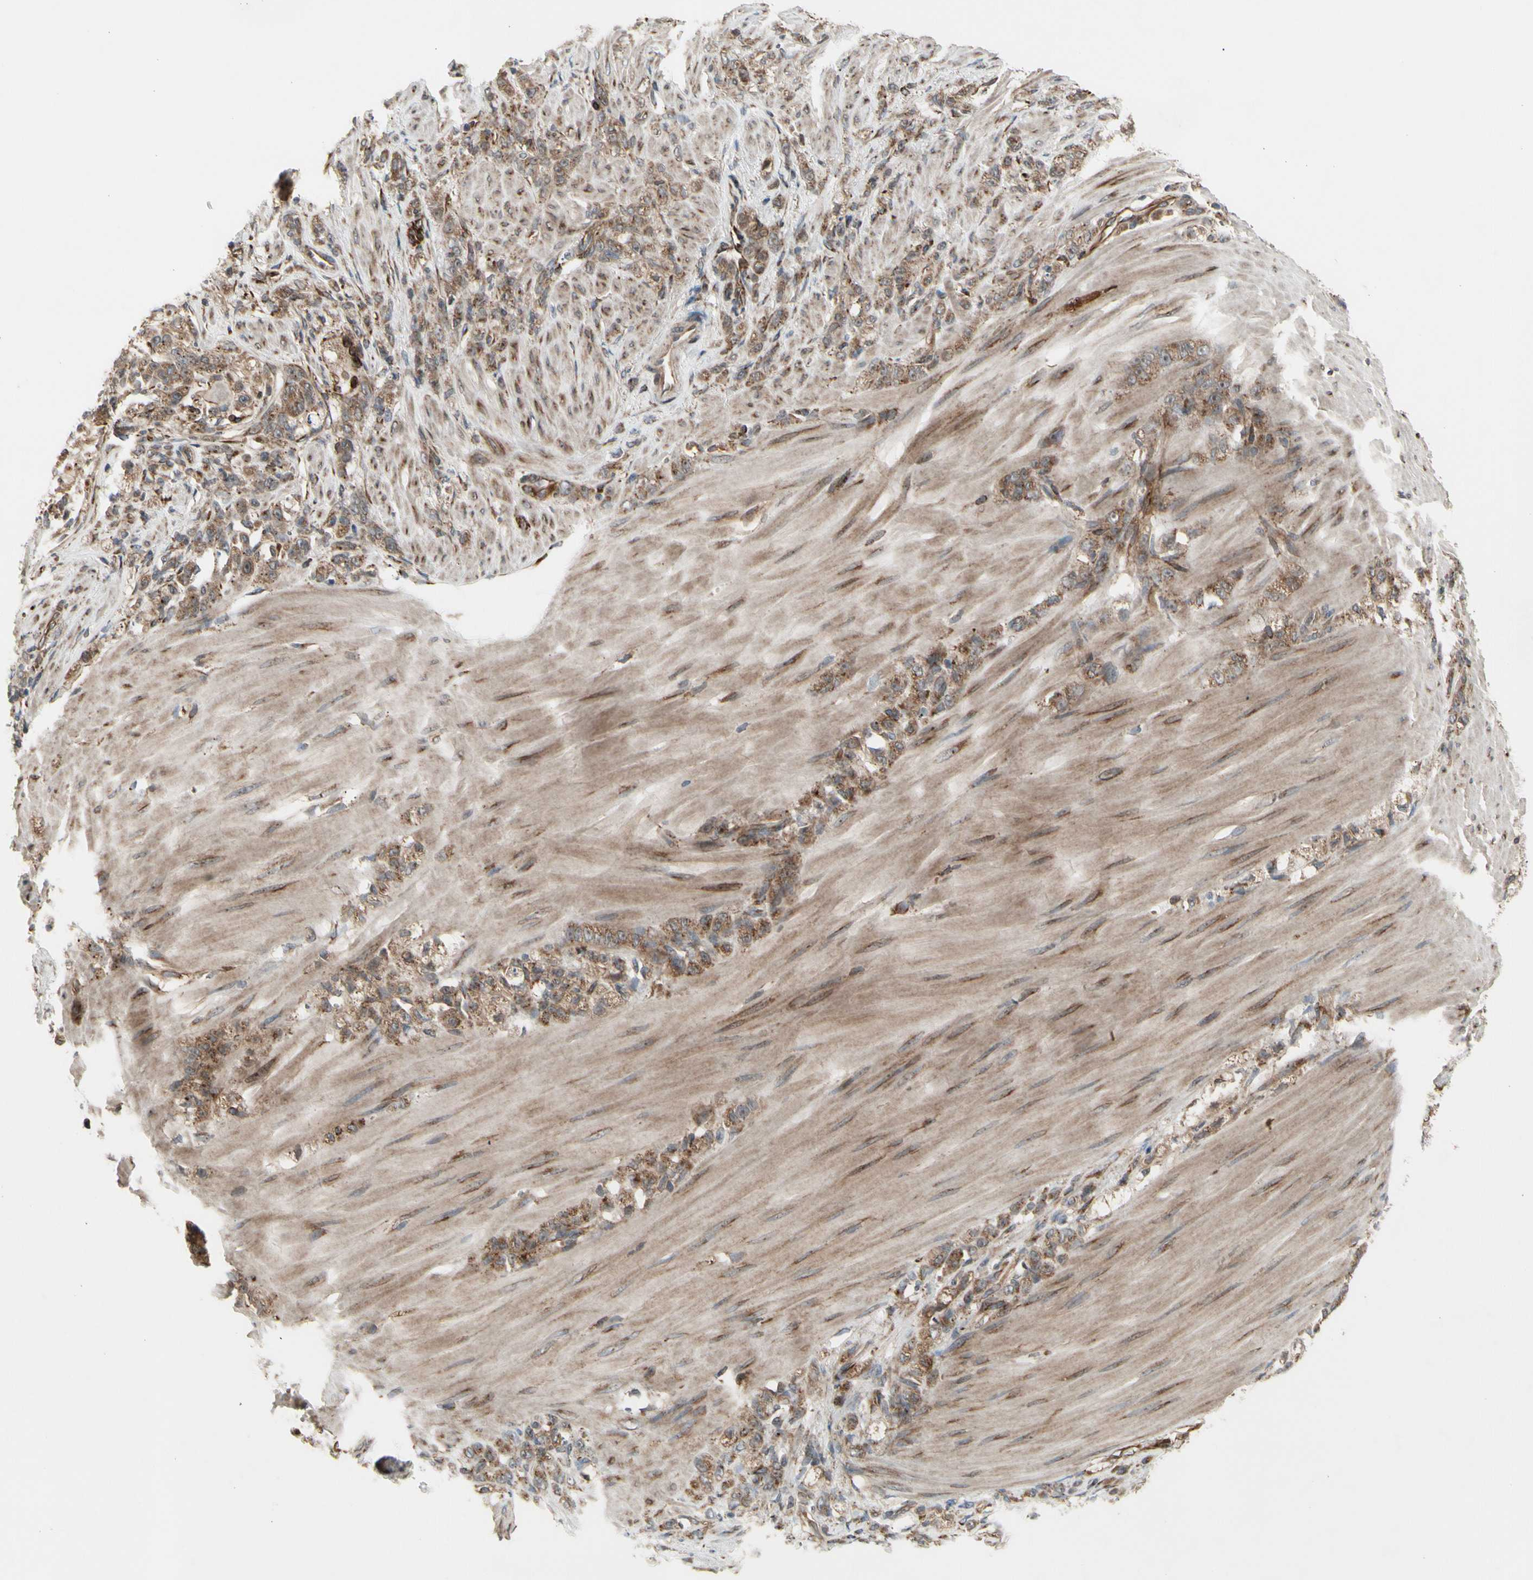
{"staining": {"intensity": "moderate", "quantity": ">75%", "location": "cytoplasmic/membranous"}, "tissue": "stomach cancer", "cell_type": "Tumor cells", "image_type": "cancer", "snomed": [{"axis": "morphology", "description": "Adenocarcinoma, NOS"}, {"axis": "topography", "description": "Stomach"}], "caption": "High-magnification brightfield microscopy of stomach cancer (adenocarcinoma) stained with DAB (brown) and counterstained with hematoxylin (blue). tumor cells exhibit moderate cytoplasmic/membranous expression is identified in about>75% of cells.", "gene": "SLC39A9", "patient": {"sex": "male", "age": 82}}